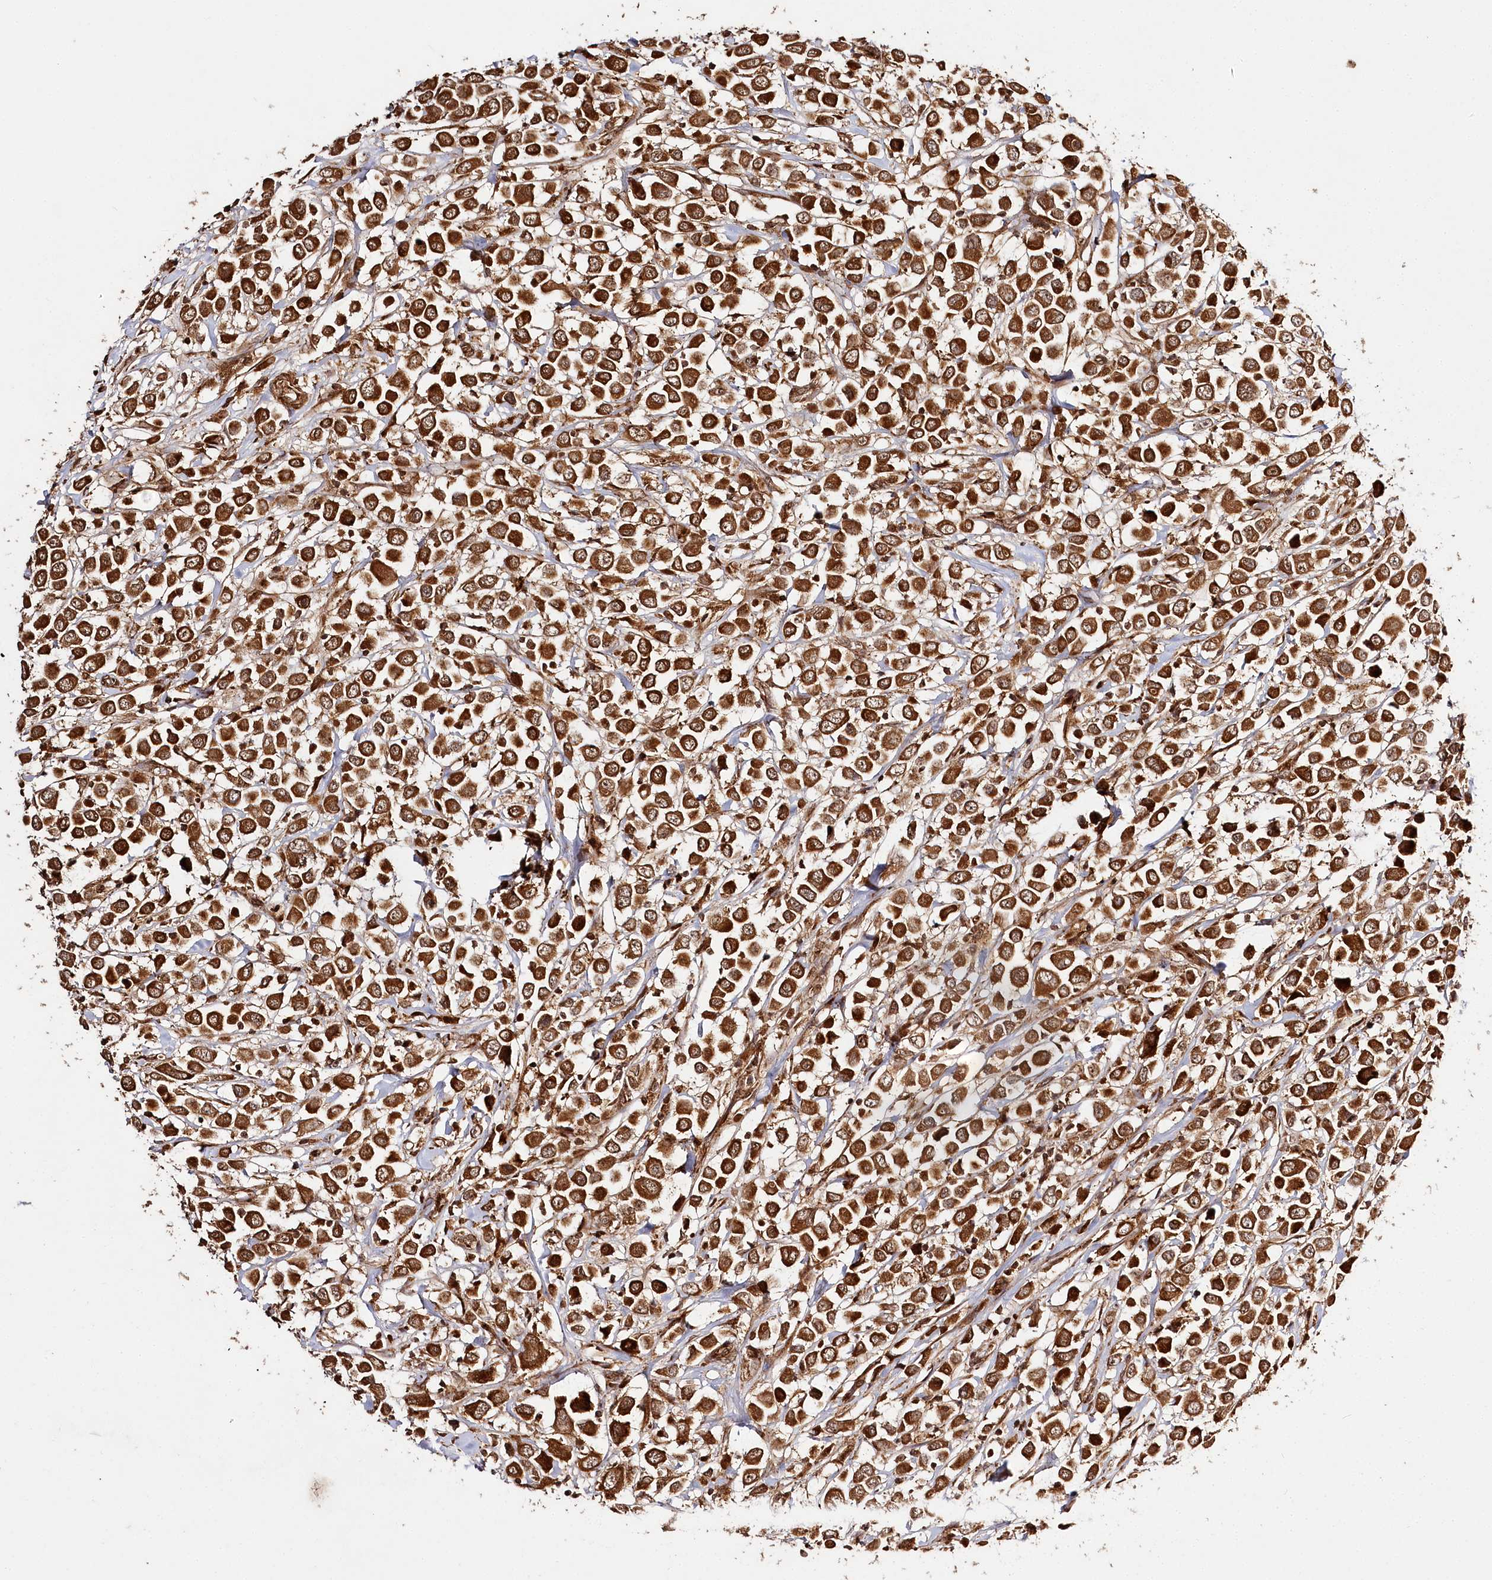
{"staining": {"intensity": "strong", "quantity": ">75%", "location": "cytoplasmic/membranous,nuclear"}, "tissue": "breast cancer", "cell_type": "Tumor cells", "image_type": "cancer", "snomed": [{"axis": "morphology", "description": "Duct carcinoma"}, {"axis": "topography", "description": "Breast"}], "caption": "IHC of breast infiltrating ductal carcinoma demonstrates high levels of strong cytoplasmic/membranous and nuclear staining in about >75% of tumor cells. (brown staining indicates protein expression, while blue staining denotes nuclei).", "gene": "ULK2", "patient": {"sex": "female", "age": 61}}